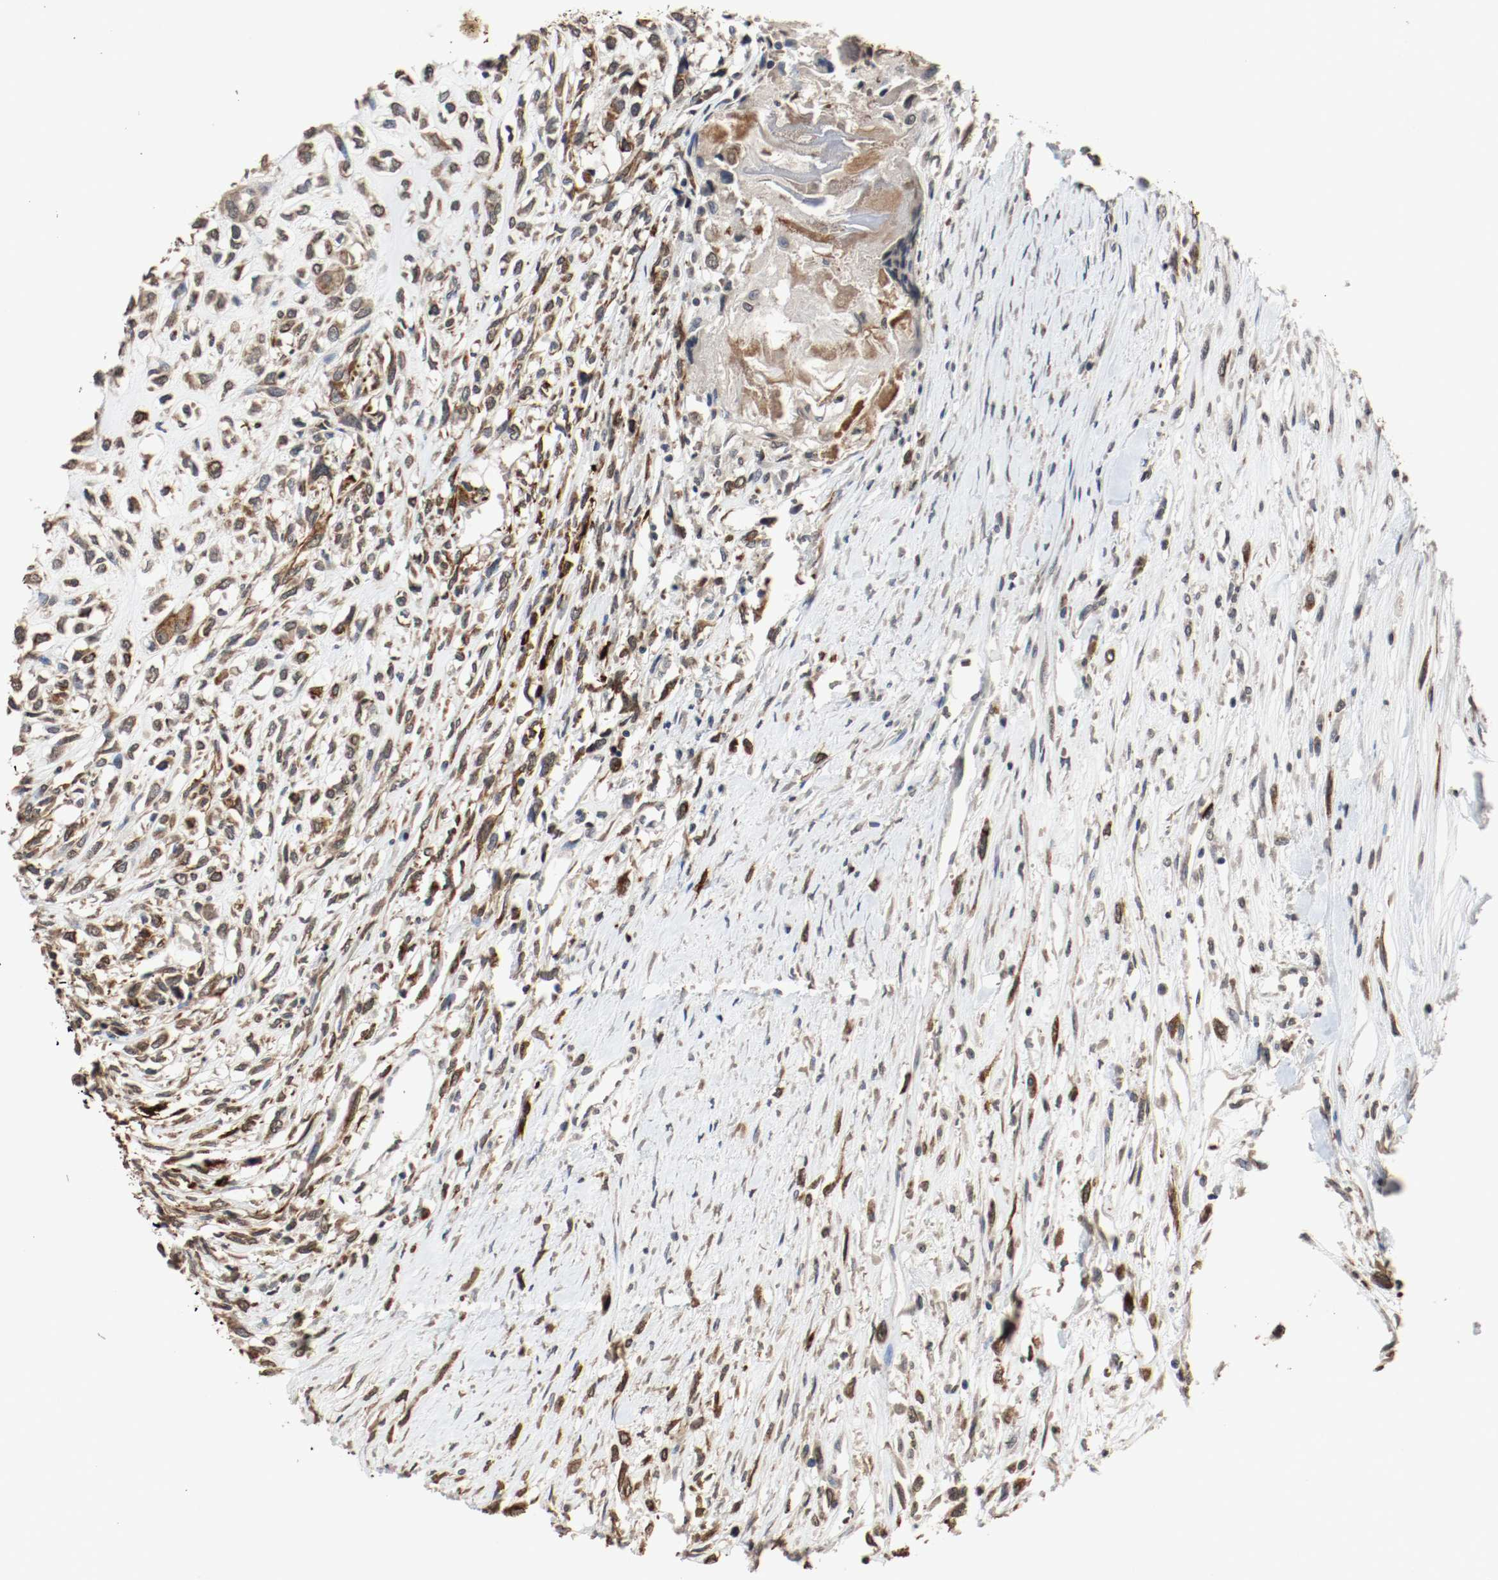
{"staining": {"intensity": "moderate", "quantity": ">75%", "location": "cytoplasmic/membranous"}, "tissue": "head and neck cancer", "cell_type": "Tumor cells", "image_type": "cancer", "snomed": [{"axis": "morphology", "description": "Necrosis, NOS"}, {"axis": "morphology", "description": "Neoplasm, malignant, NOS"}, {"axis": "topography", "description": "Salivary gland"}, {"axis": "topography", "description": "Head-Neck"}], "caption": "Head and neck cancer stained for a protein (brown) displays moderate cytoplasmic/membranous positive positivity in about >75% of tumor cells.", "gene": "RTN4", "patient": {"sex": "male", "age": 43}}